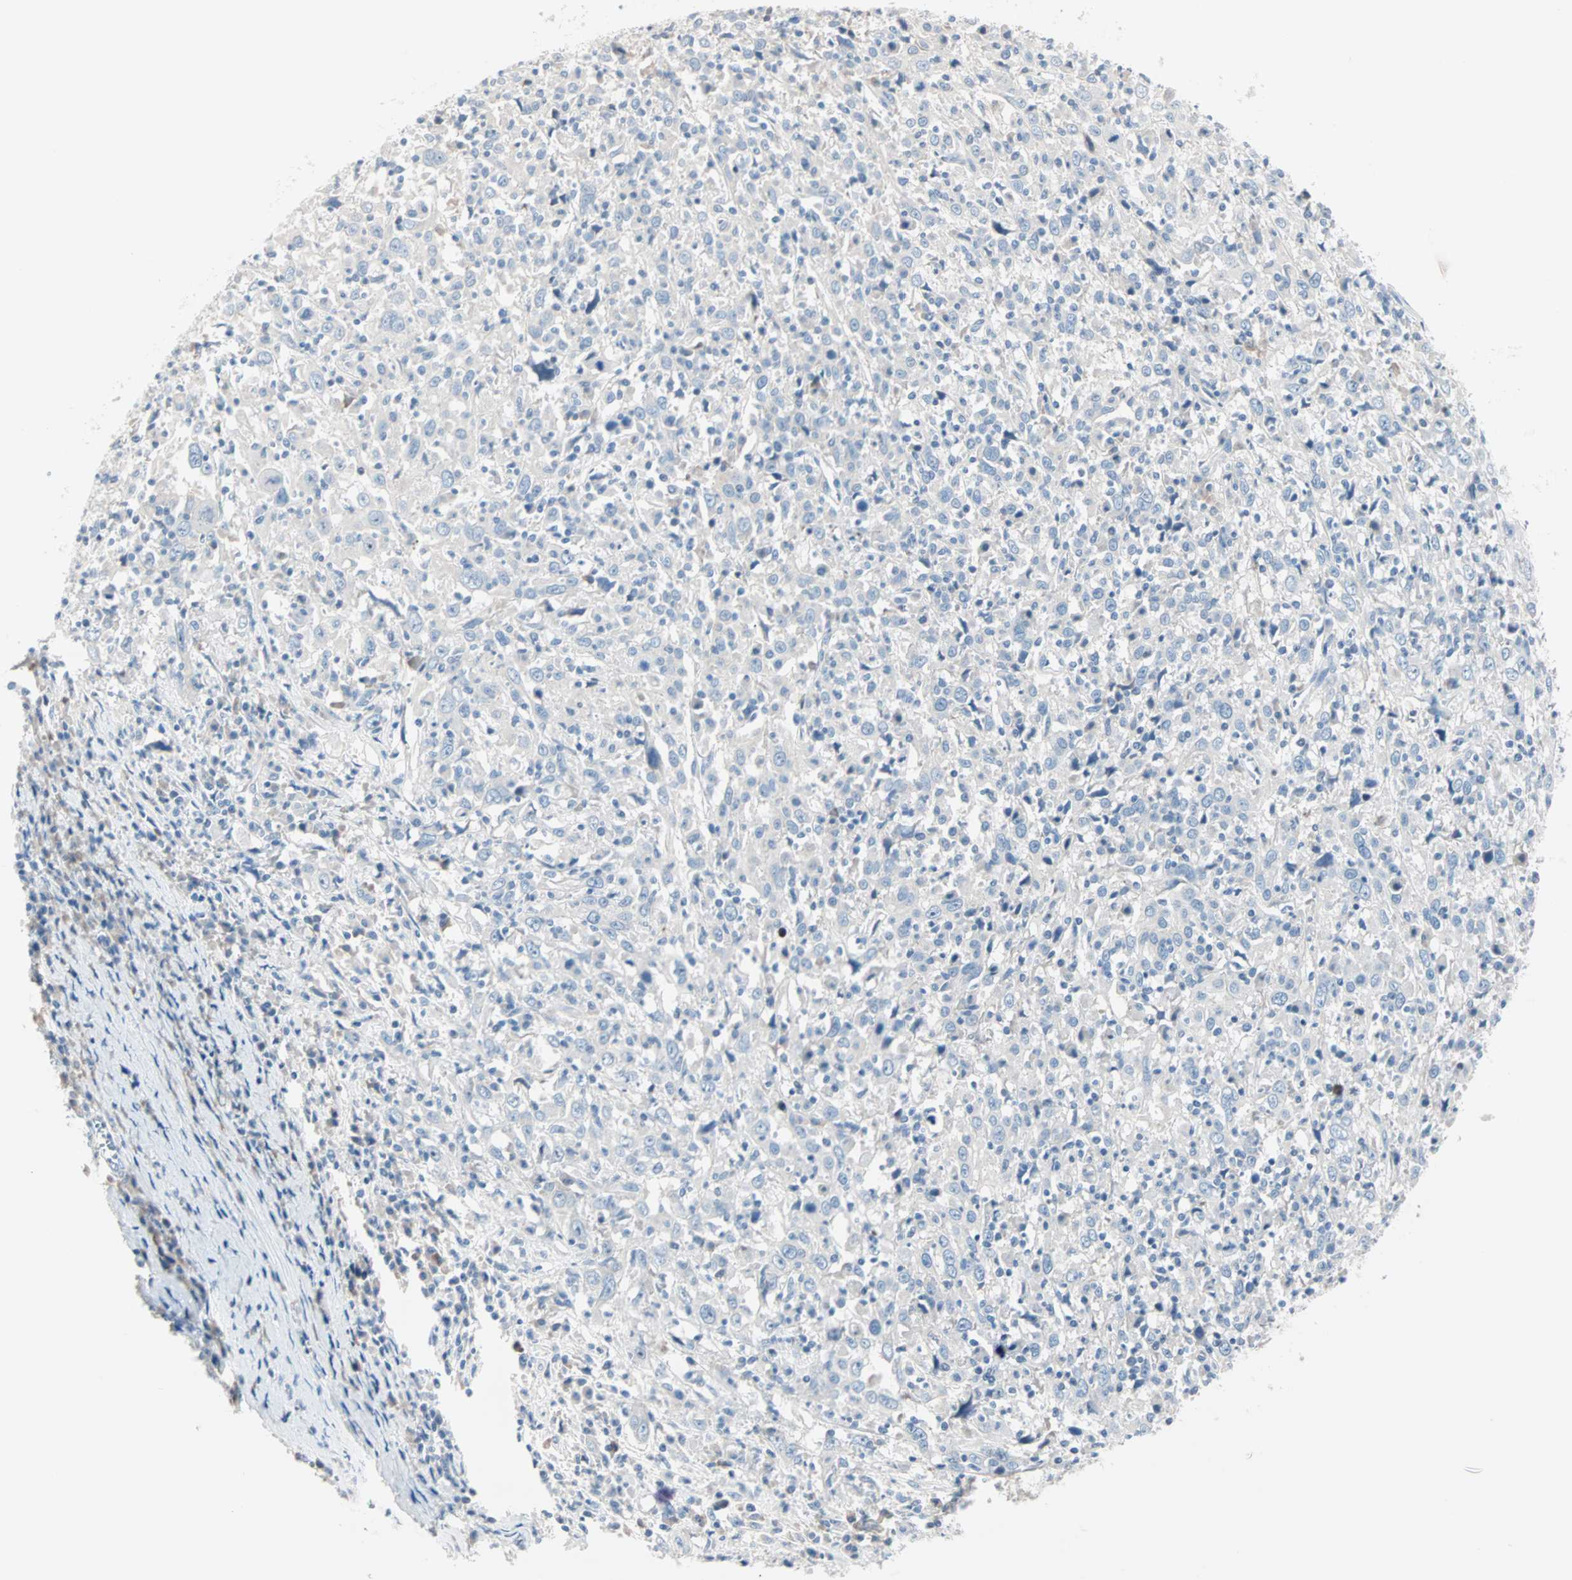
{"staining": {"intensity": "negative", "quantity": "none", "location": "none"}, "tissue": "cervical cancer", "cell_type": "Tumor cells", "image_type": "cancer", "snomed": [{"axis": "morphology", "description": "Squamous cell carcinoma, NOS"}, {"axis": "topography", "description": "Cervix"}], "caption": "IHC of cervical cancer exhibits no expression in tumor cells.", "gene": "NEFH", "patient": {"sex": "female", "age": 46}}